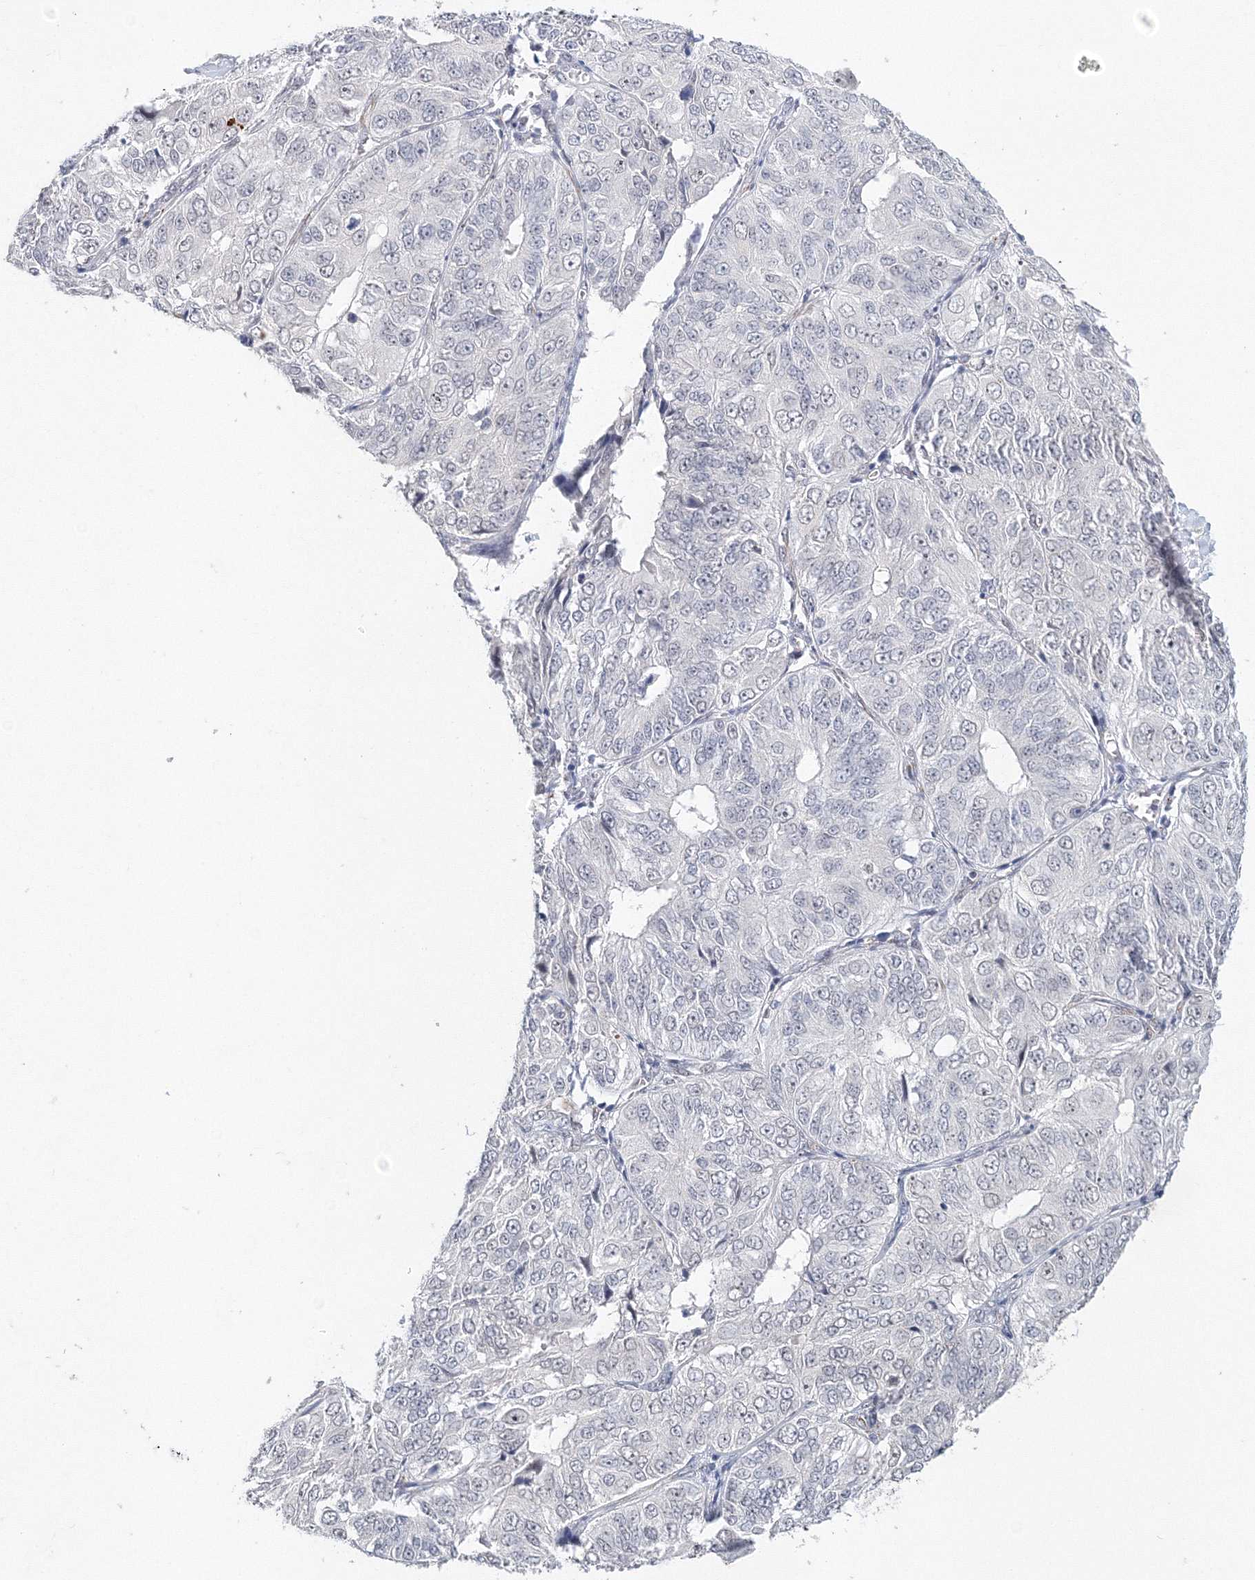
{"staining": {"intensity": "negative", "quantity": "none", "location": "none"}, "tissue": "ovarian cancer", "cell_type": "Tumor cells", "image_type": "cancer", "snomed": [{"axis": "morphology", "description": "Carcinoma, endometroid"}, {"axis": "topography", "description": "Ovary"}], "caption": "Immunohistochemistry (IHC) micrograph of human ovarian cancer (endometroid carcinoma) stained for a protein (brown), which exhibits no staining in tumor cells.", "gene": "SIRT7", "patient": {"sex": "female", "age": 51}}